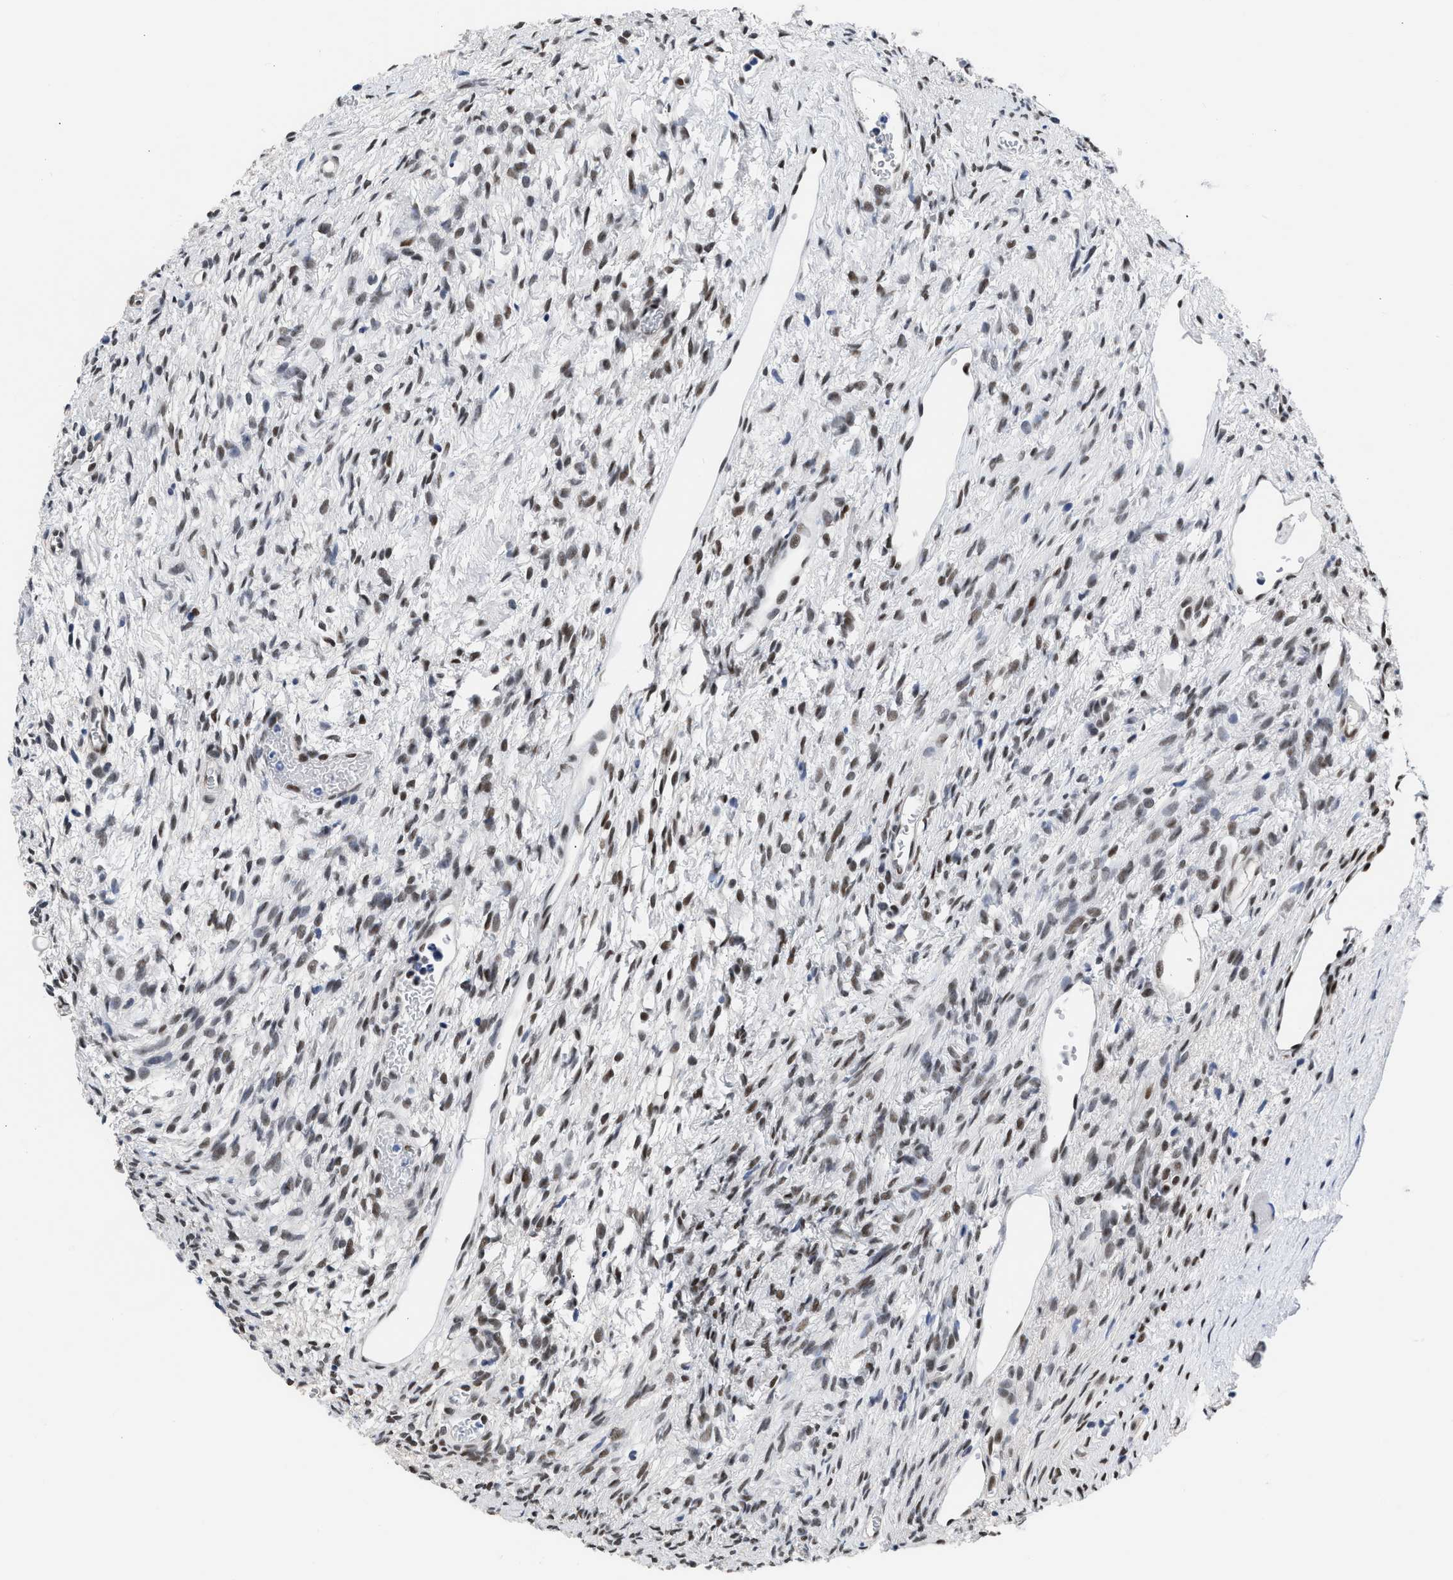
{"staining": {"intensity": "strong", "quantity": ">75%", "location": "cytoplasmic/membranous,nuclear"}, "tissue": "ovary", "cell_type": "Follicle cells", "image_type": "normal", "snomed": [{"axis": "morphology", "description": "Normal tissue, NOS"}, {"axis": "topography", "description": "Ovary"}], "caption": "High-magnification brightfield microscopy of normal ovary stained with DAB (brown) and counterstained with hematoxylin (blue). follicle cells exhibit strong cytoplasmic/membranous,nuclear expression is present in approximately>75% of cells. The staining is performed using DAB (3,3'-diaminobenzidine) brown chromogen to label protein expression. The nuclei are counter-stained blue using hematoxylin.", "gene": "XPO5", "patient": {"sex": "female", "age": 33}}